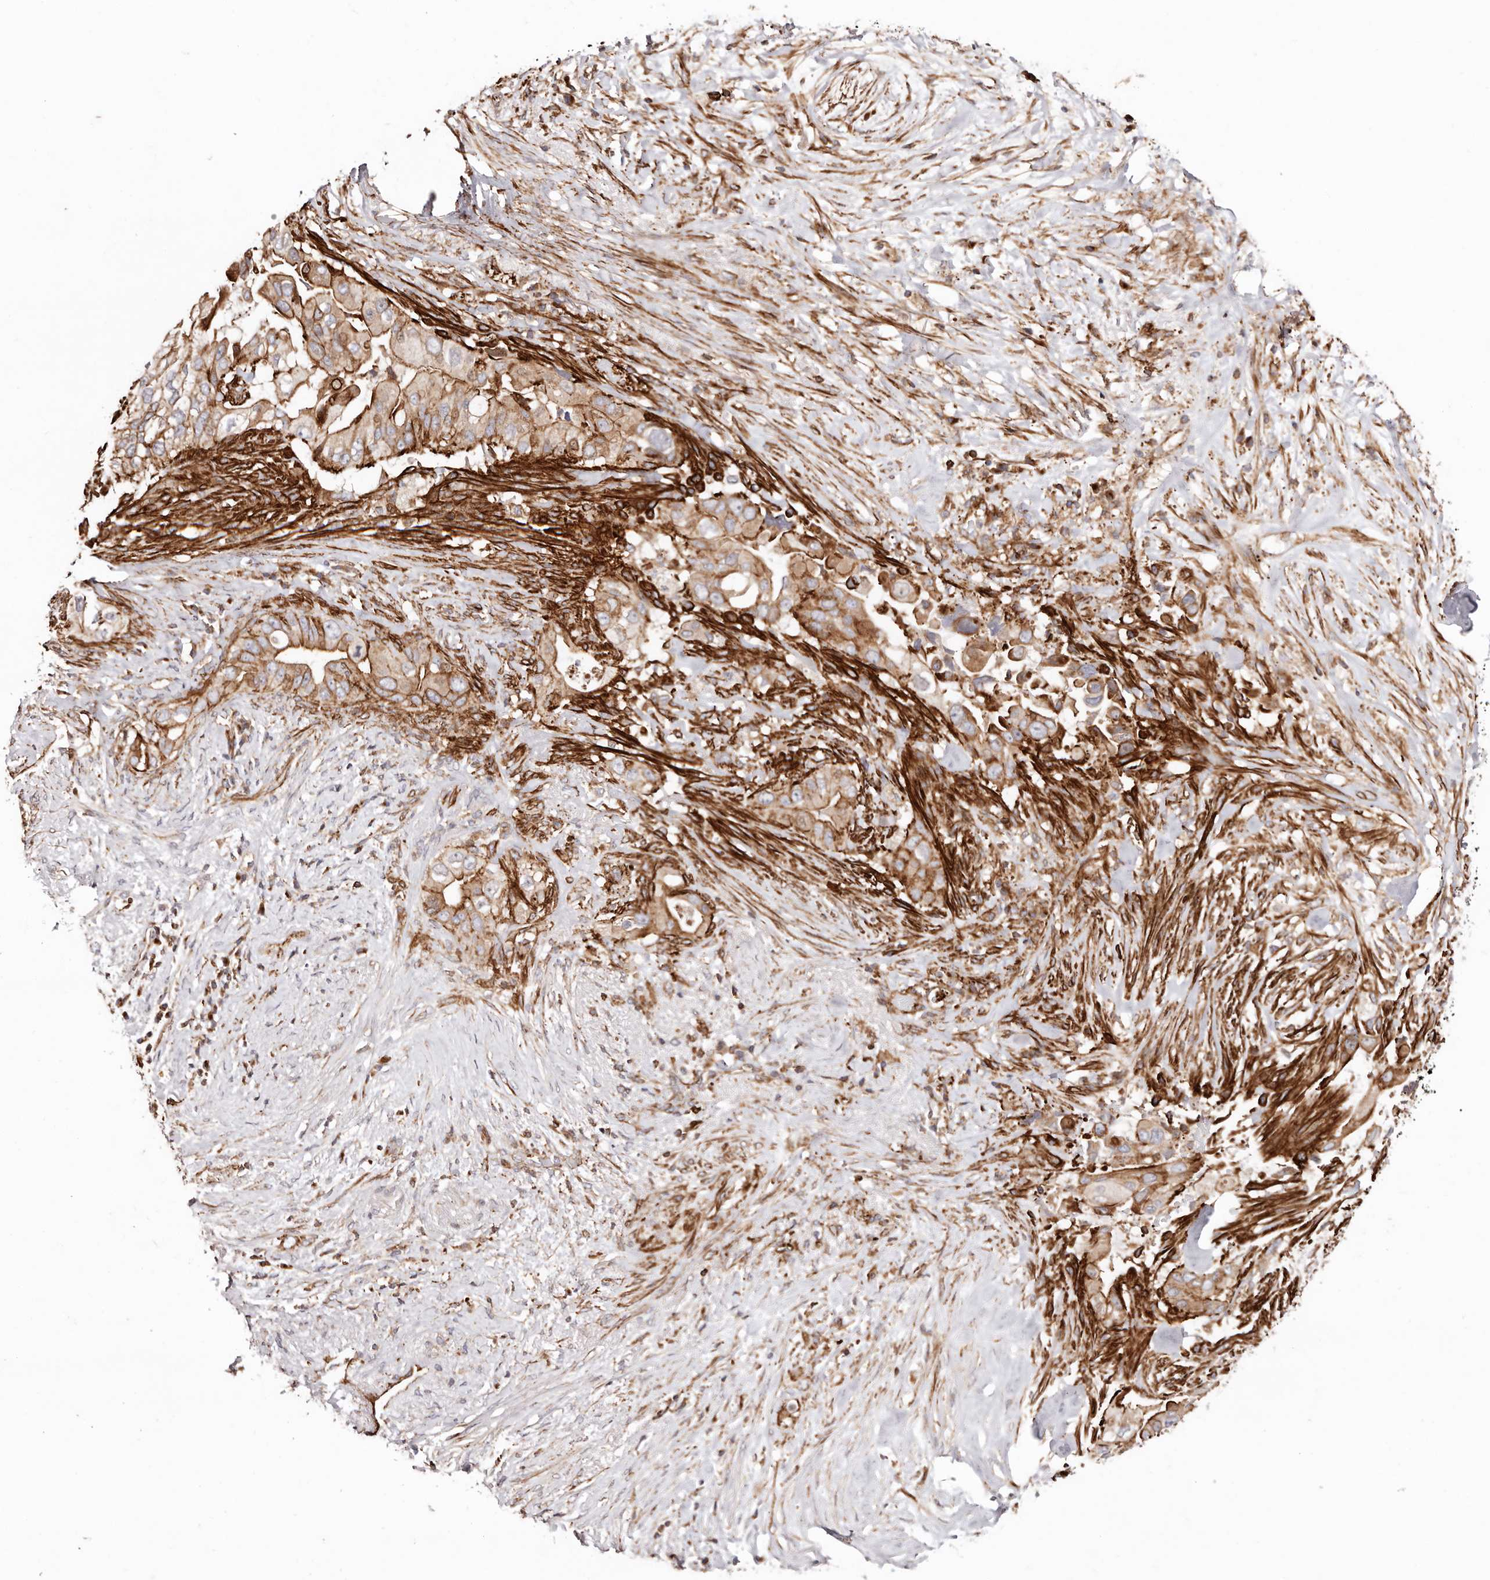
{"staining": {"intensity": "moderate", "quantity": ">75%", "location": "cytoplasmic/membranous"}, "tissue": "pancreatic cancer", "cell_type": "Tumor cells", "image_type": "cancer", "snomed": [{"axis": "morphology", "description": "Inflammation, NOS"}, {"axis": "morphology", "description": "Adenocarcinoma, NOS"}, {"axis": "topography", "description": "Pancreas"}], "caption": "Immunohistochemical staining of pancreatic cancer (adenocarcinoma) demonstrates moderate cytoplasmic/membranous protein staining in approximately >75% of tumor cells.", "gene": "PTPN22", "patient": {"sex": "female", "age": 56}}